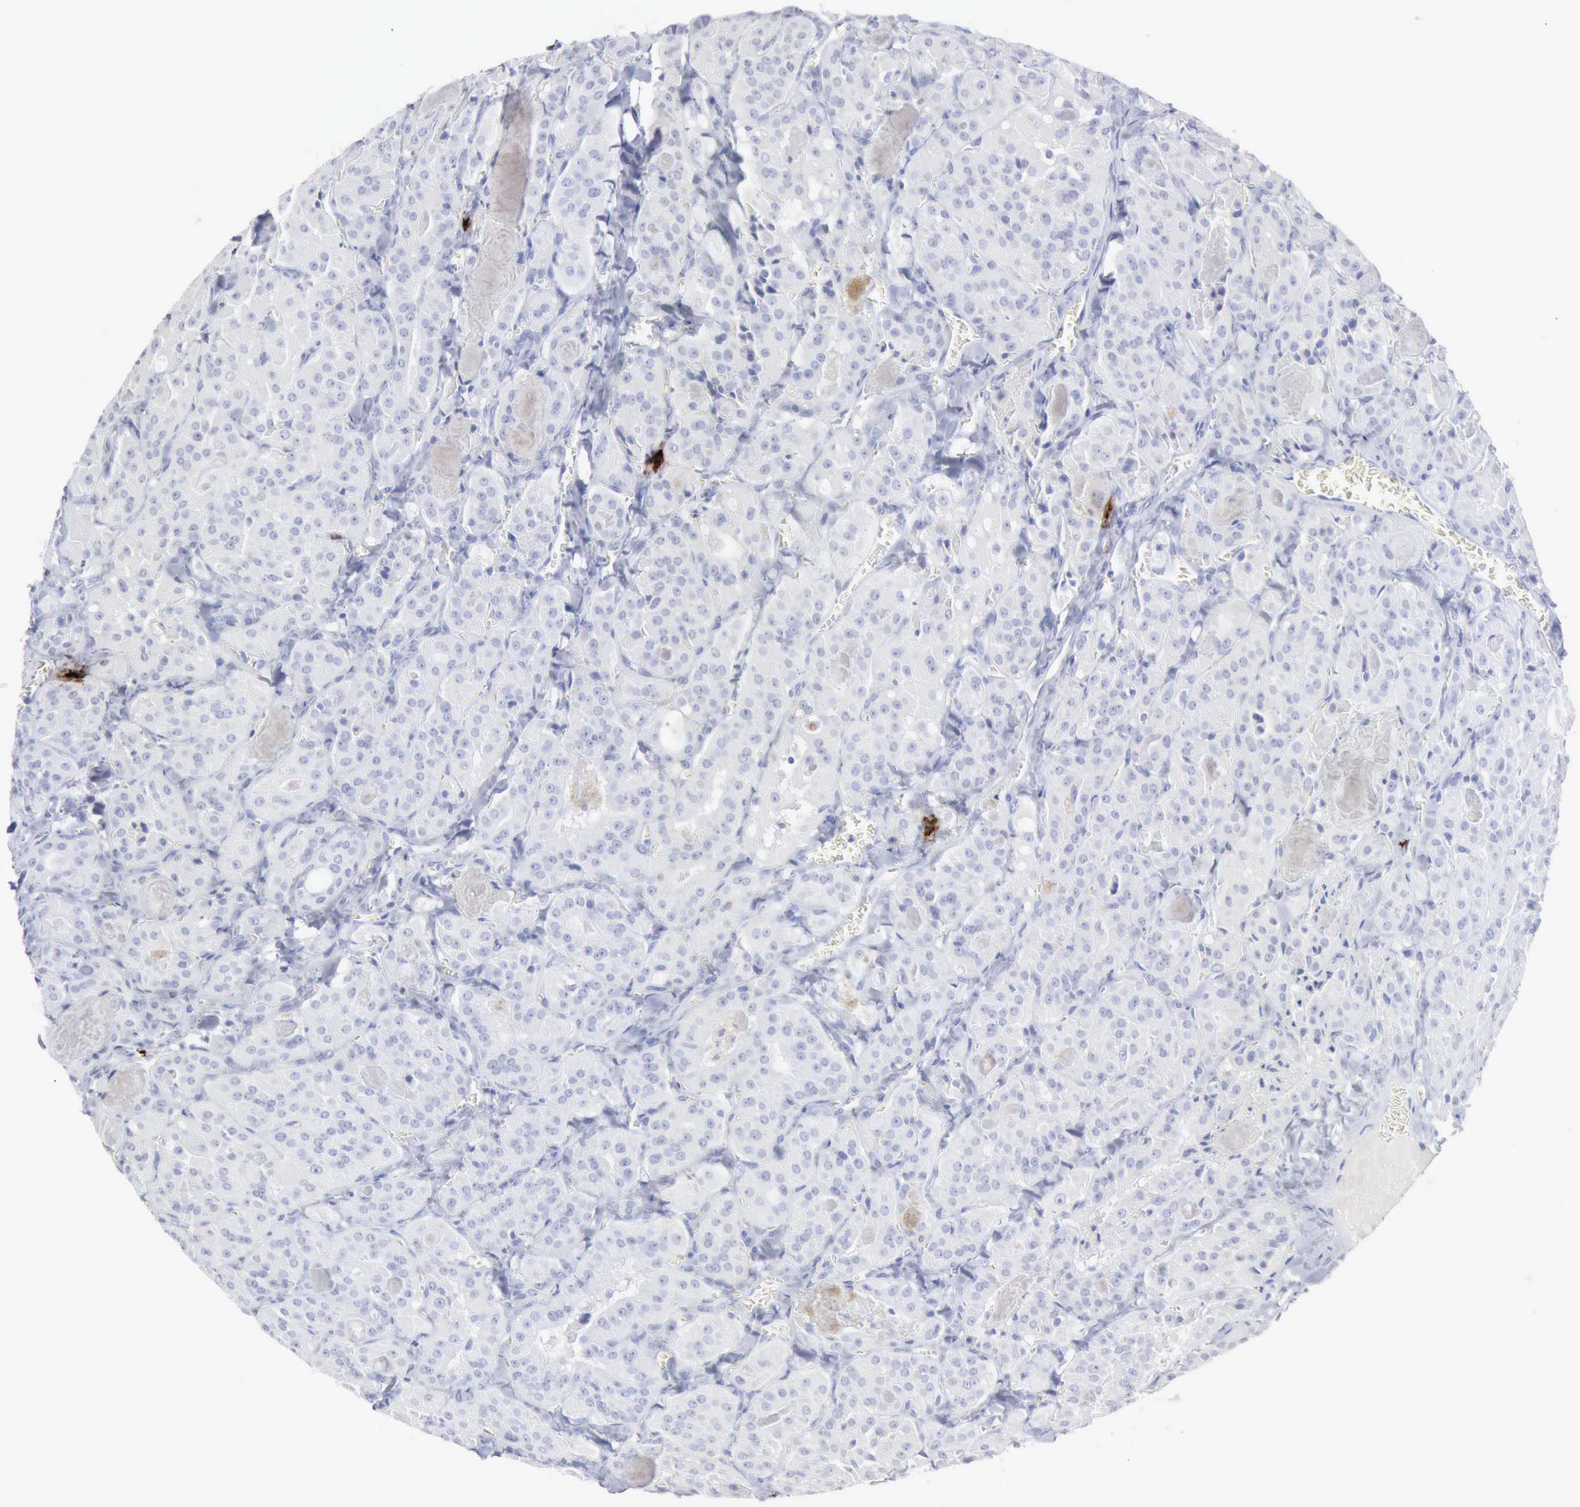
{"staining": {"intensity": "negative", "quantity": "none", "location": "none"}, "tissue": "thyroid cancer", "cell_type": "Tumor cells", "image_type": "cancer", "snomed": [{"axis": "morphology", "description": "Carcinoma, NOS"}, {"axis": "topography", "description": "Thyroid gland"}], "caption": "High power microscopy photomicrograph of an IHC photomicrograph of thyroid cancer (carcinoma), revealing no significant positivity in tumor cells.", "gene": "CMA1", "patient": {"sex": "male", "age": 76}}